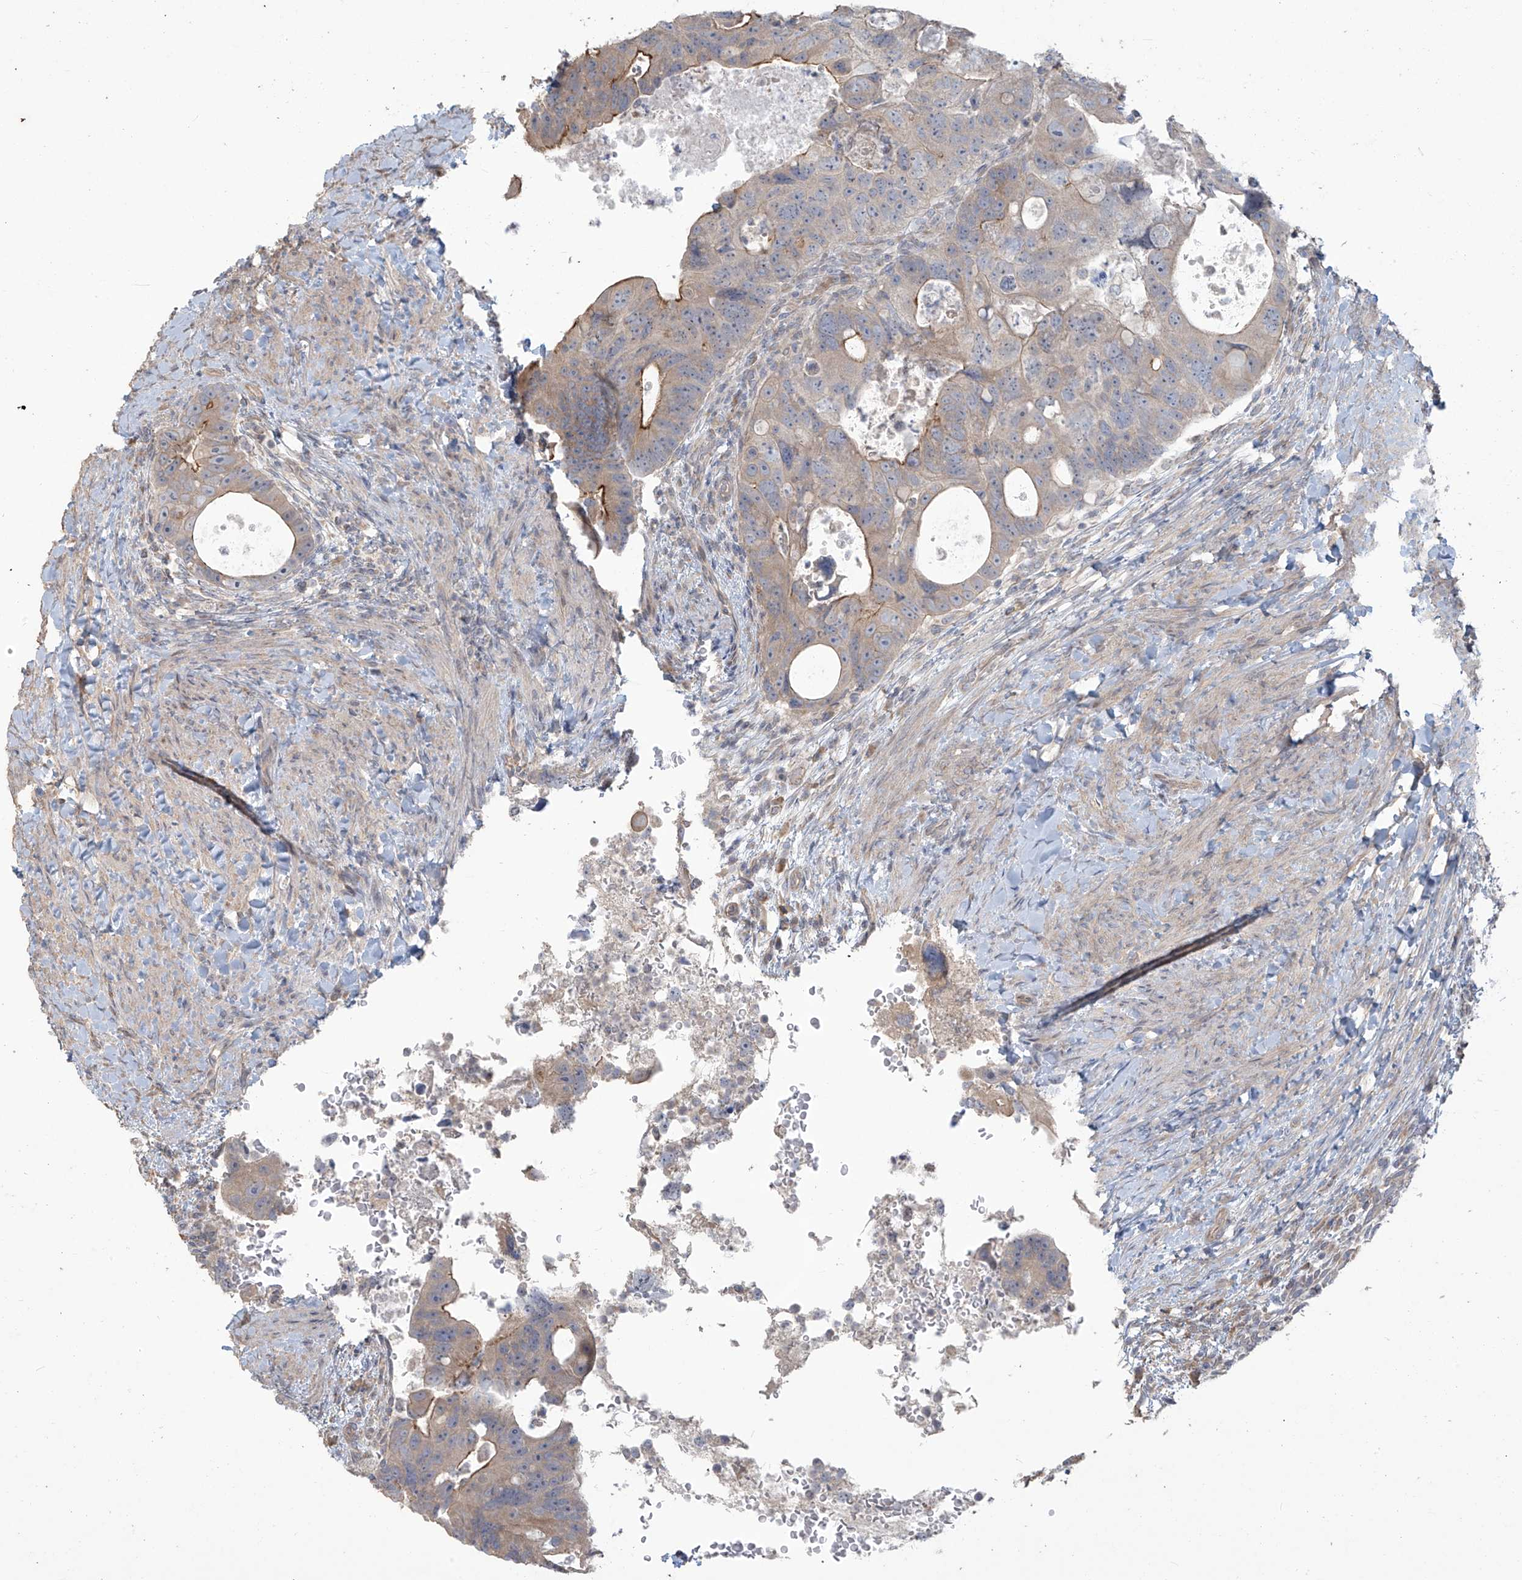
{"staining": {"intensity": "moderate", "quantity": "<25%", "location": "cytoplasmic/membranous"}, "tissue": "colorectal cancer", "cell_type": "Tumor cells", "image_type": "cancer", "snomed": [{"axis": "morphology", "description": "Adenocarcinoma, NOS"}, {"axis": "topography", "description": "Rectum"}], "caption": "A brown stain labels moderate cytoplasmic/membranous expression of a protein in colorectal cancer tumor cells.", "gene": "MAGIX", "patient": {"sex": "male", "age": 59}}